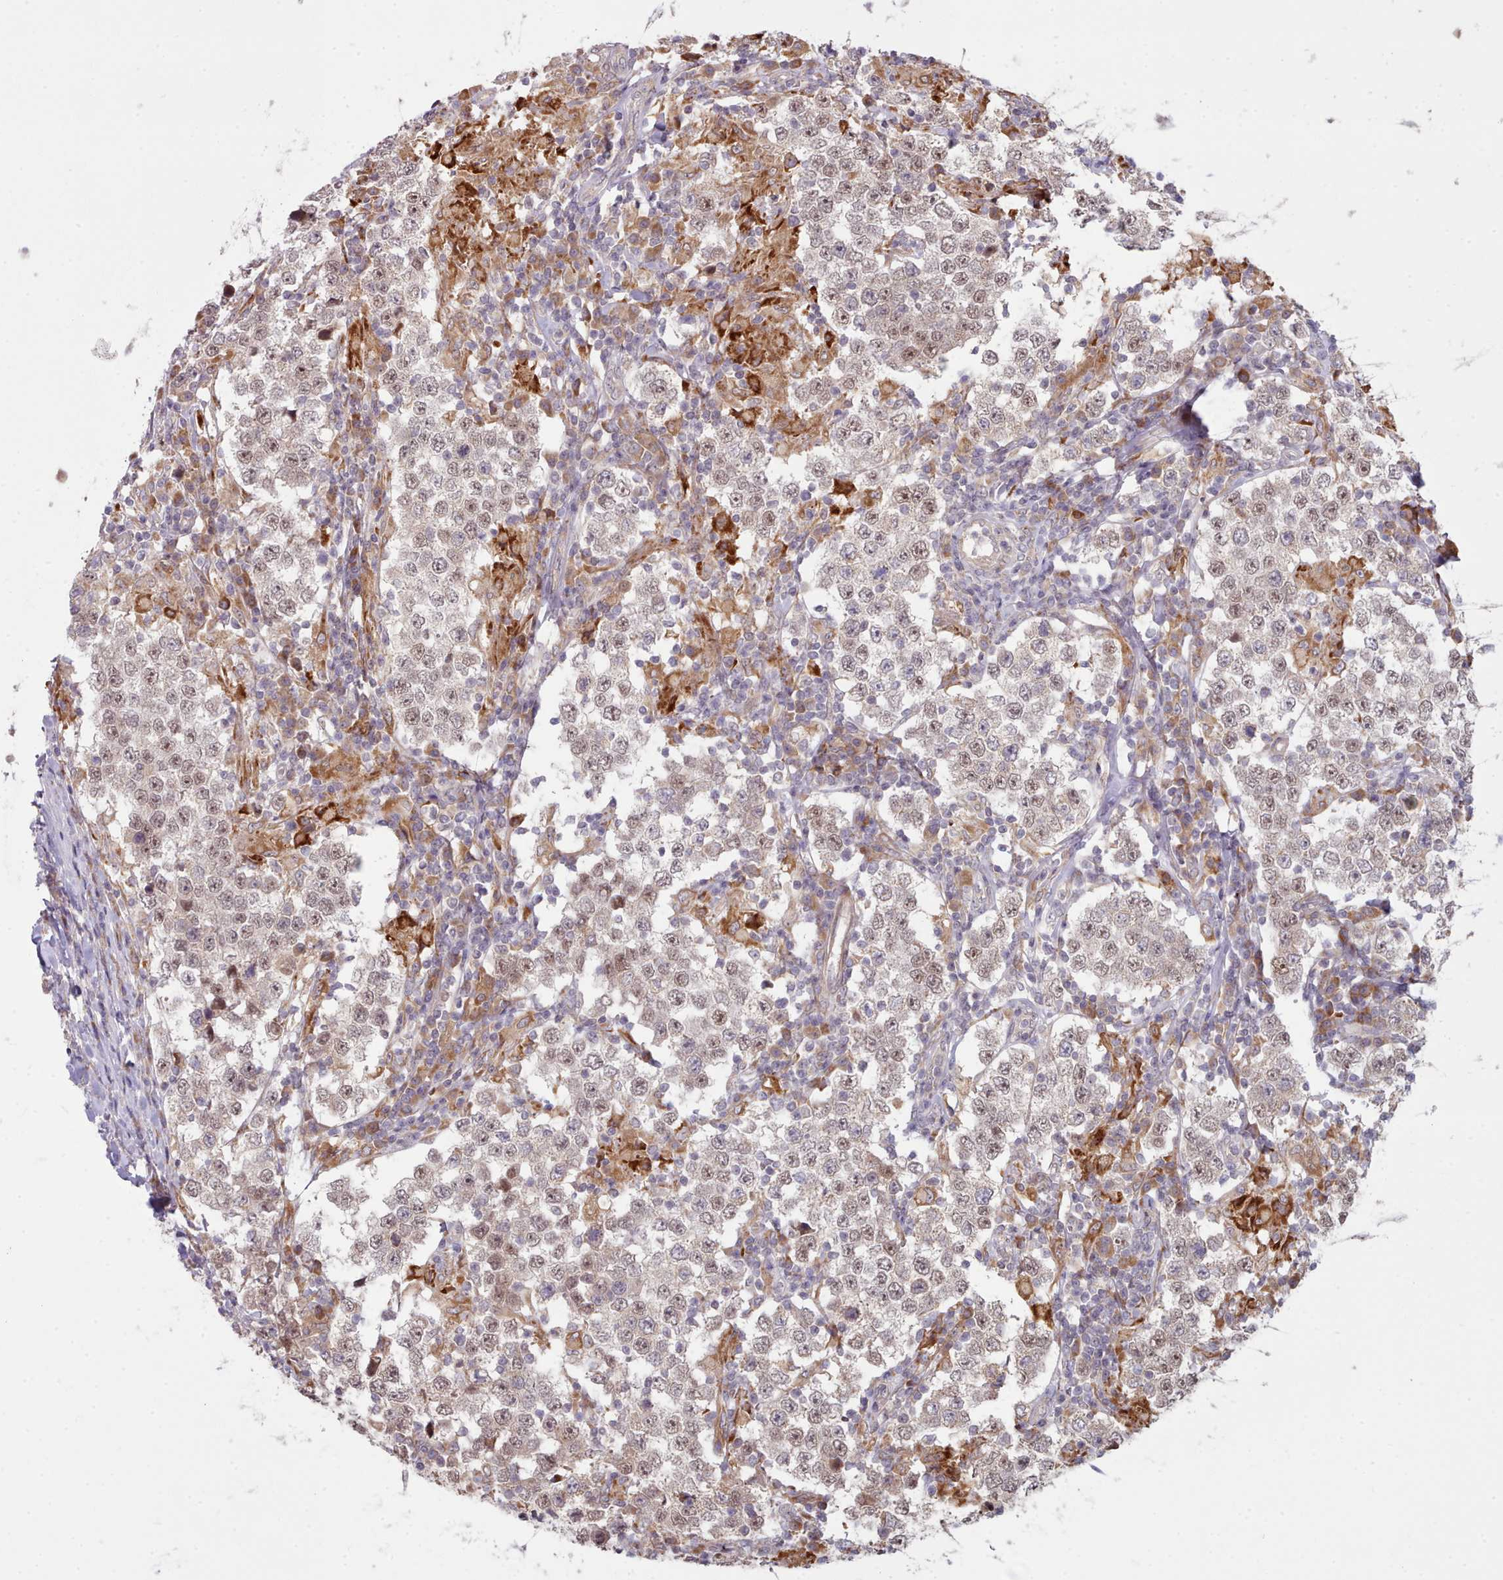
{"staining": {"intensity": "weak", "quantity": ">75%", "location": "nuclear"}, "tissue": "testis cancer", "cell_type": "Tumor cells", "image_type": "cancer", "snomed": [{"axis": "morphology", "description": "Seminoma, NOS"}, {"axis": "morphology", "description": "Carcinoma, Embryonal, NOS"}, {"axis": "topography", "description": "Testis"}], "caption": "A high-resolution photomicrograph shows IHC staining of testis cancer (seminoma), which demonstrates weak nuclear expression in about >75% of tumor cells.", "gene": "TRIM26", "patient": {"sex": "male", "age": 41}}